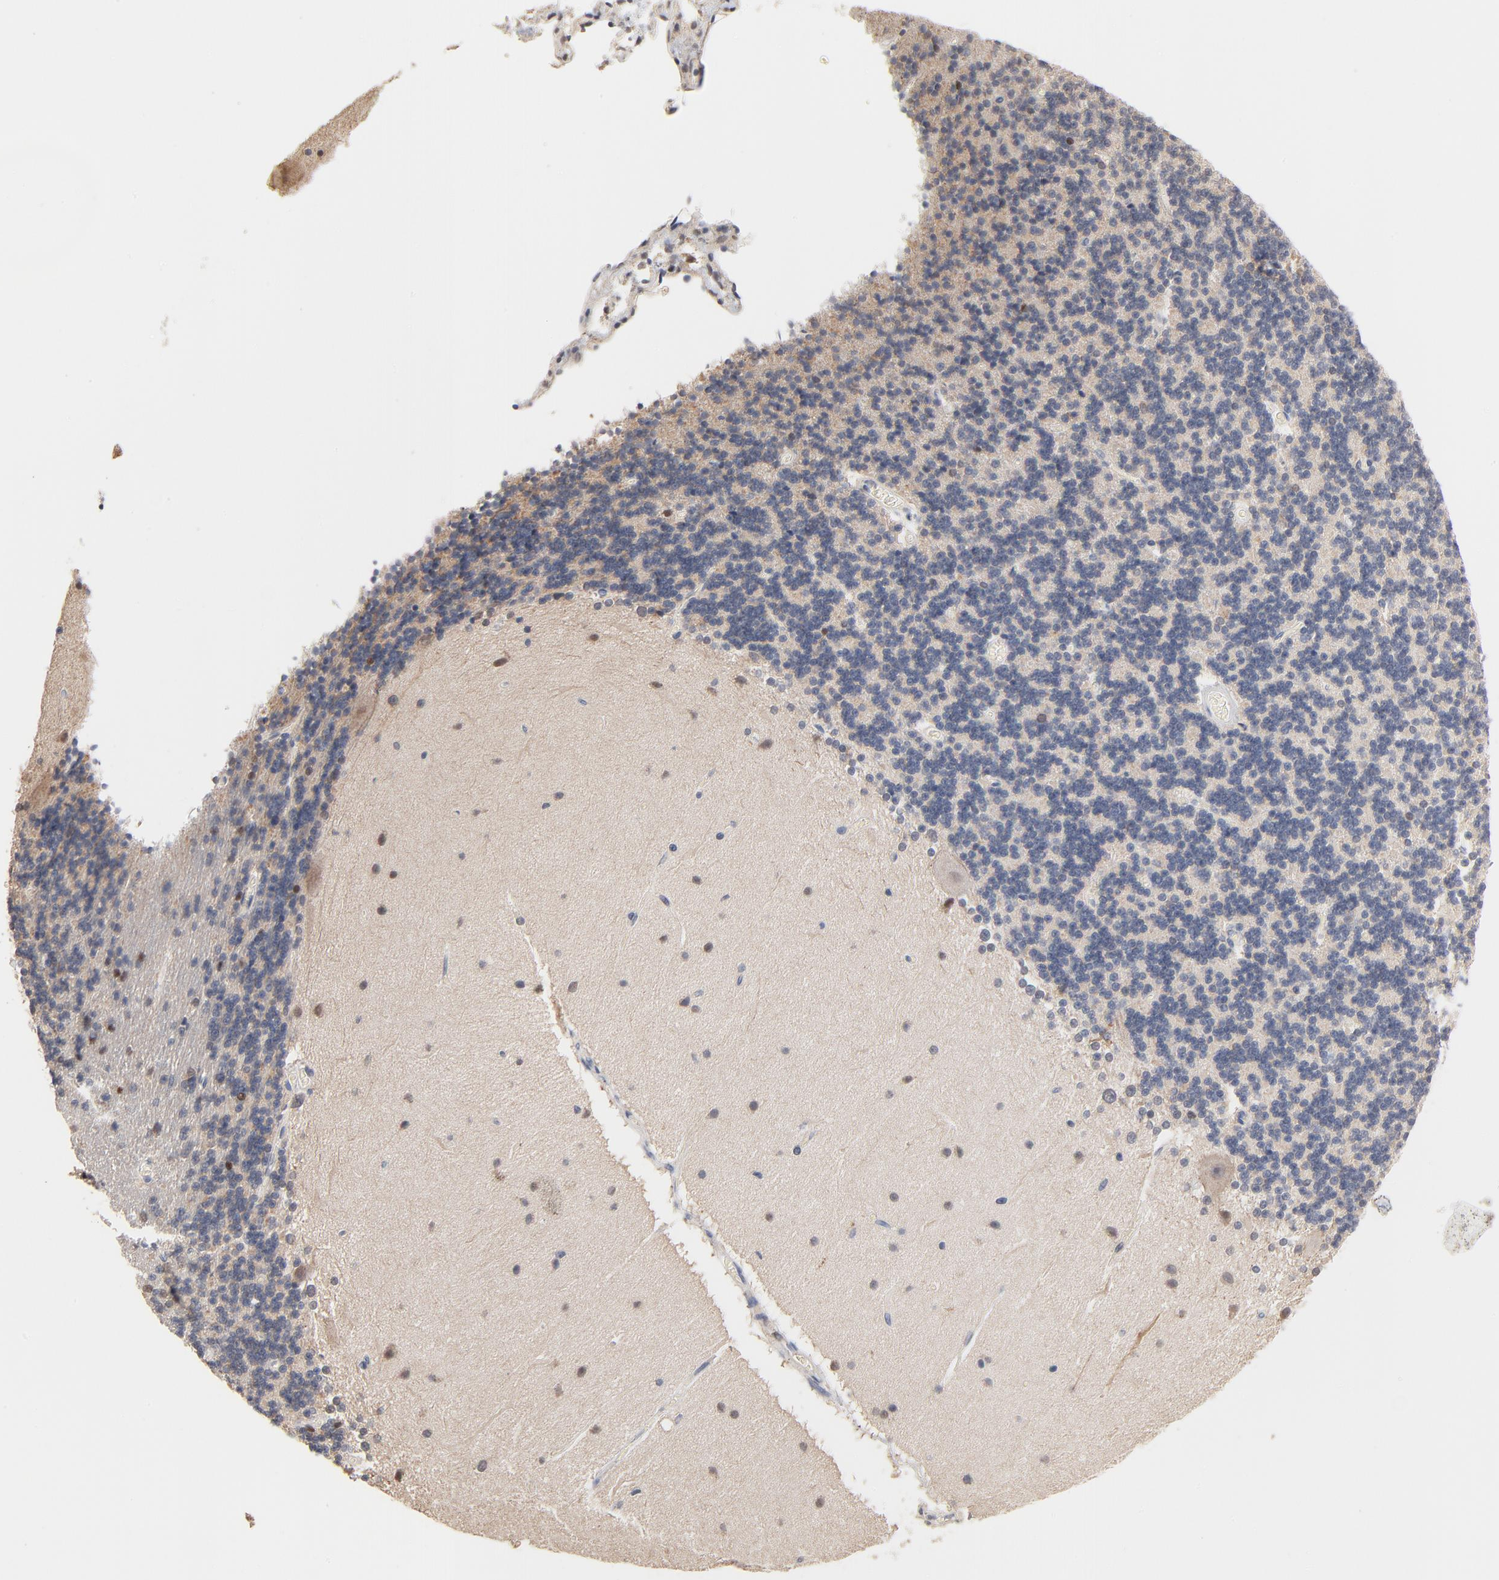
{"staining": {"intensity": "weak", "quantity": "25%-75%", "location": "cytoplasmic/membranous"}, "tissue": "cerebellum", "cell_type": "Cells in granular layer", "image_type": "normal", "snomed": [{"axis": "morphology", "description": "Normal tissue, NOS"}, {"axis": "topography", "description": "Cerebellum"}], "caption": "The image displays a brown stain indicating the presence of a protein in the cytoplasmic/membranous of cells in granular layer in cerebellum. (DAB IHC with brightfield microscopy, high magnification).", "gene": "MSL2", "patient": {"sex": "female", "age": 54}}